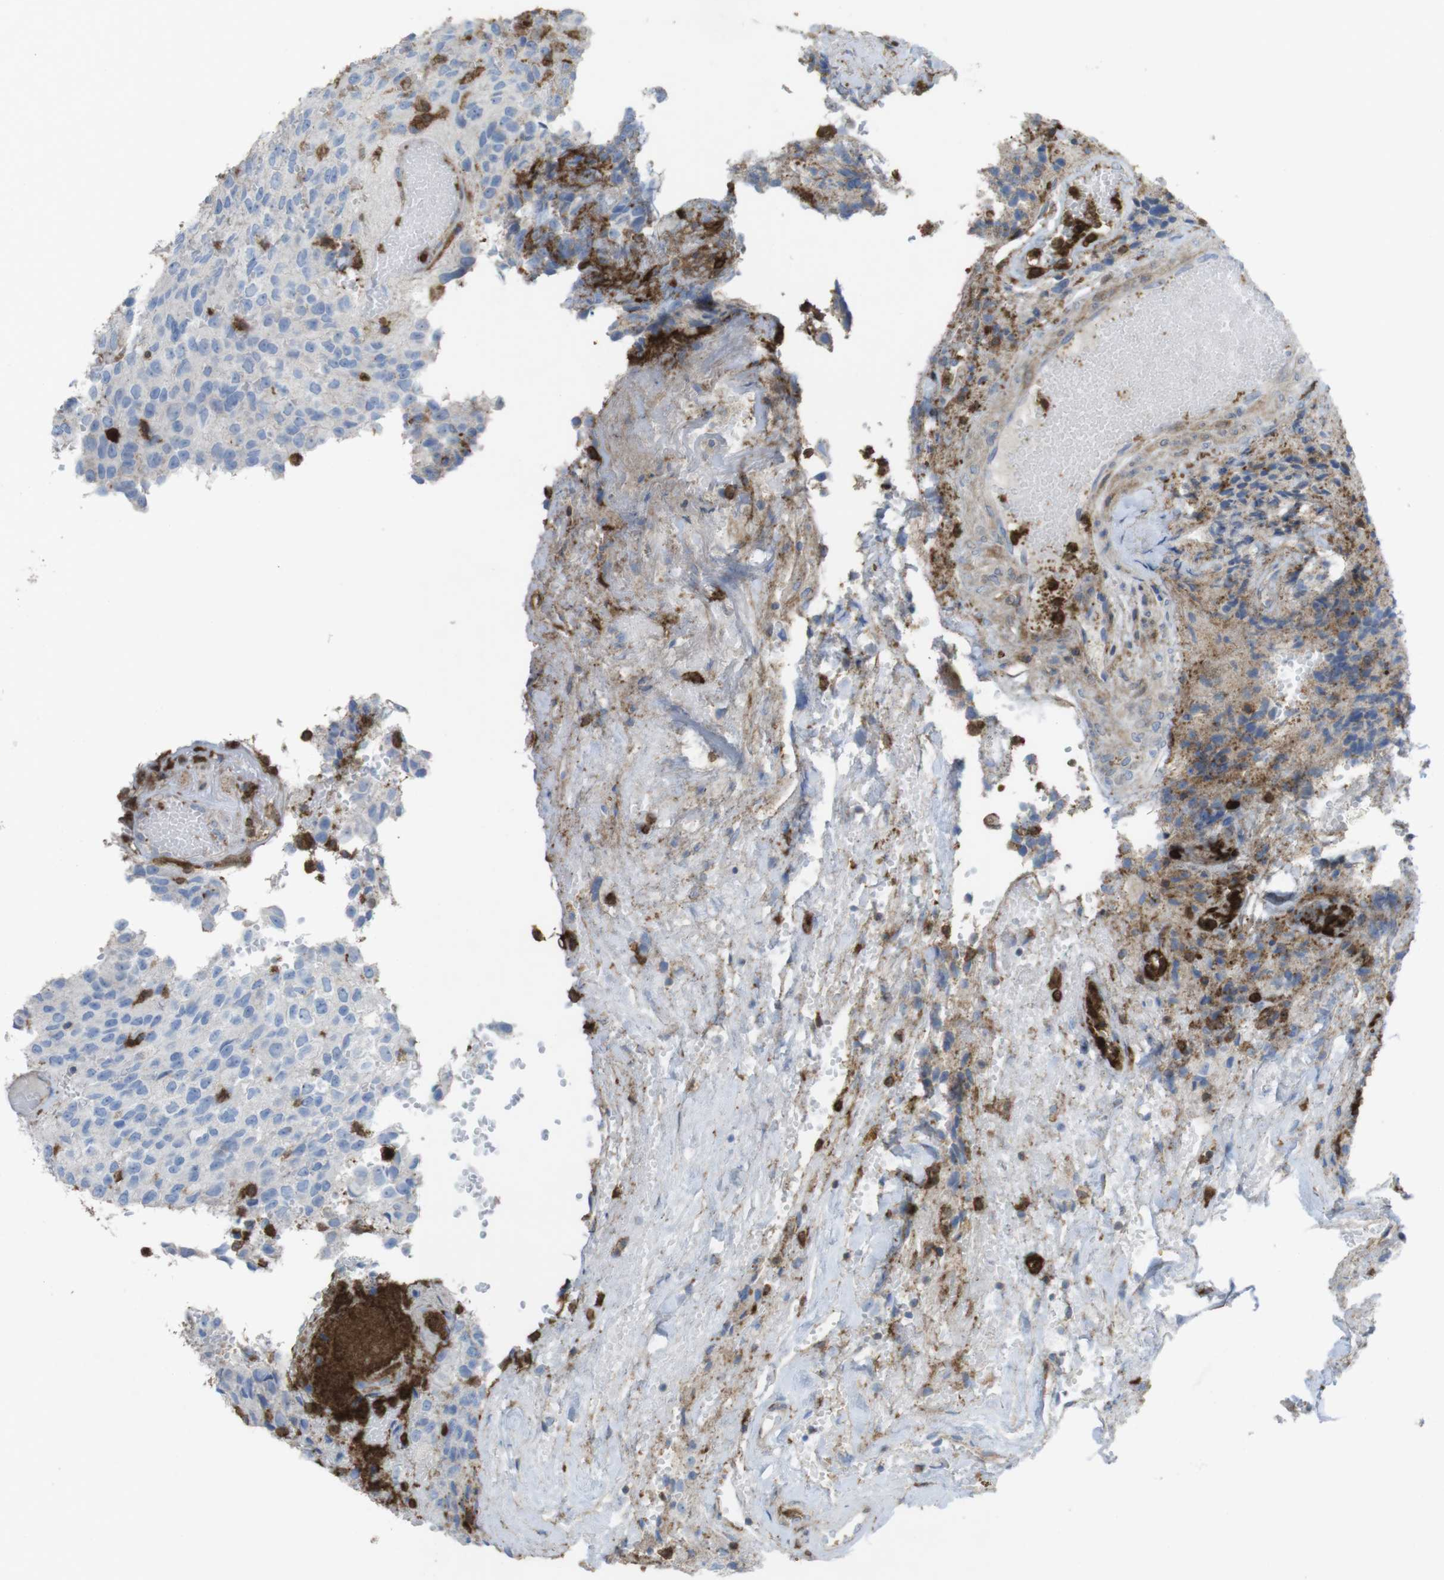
{"staining": {"intensity": "moderate", "quantity": "25%-75%", "location": "cytoplasmic/membranous"}, "tissue": "glioma", "cell_type": "Tumor cells", "image_type": "cancer", "snomed": [{"axis": "morphology", "description": "Glioma, malignant, High grade"}, {"axis": "topography", "description": "Brain"}], "caption": "The image displays staining of glioma, revealing moderate cytoplasmic/membranous protein positivity (brown color) within tumor cells.", "gene": "PRKCD", "patient": {"sex": "male", "age": 32}}